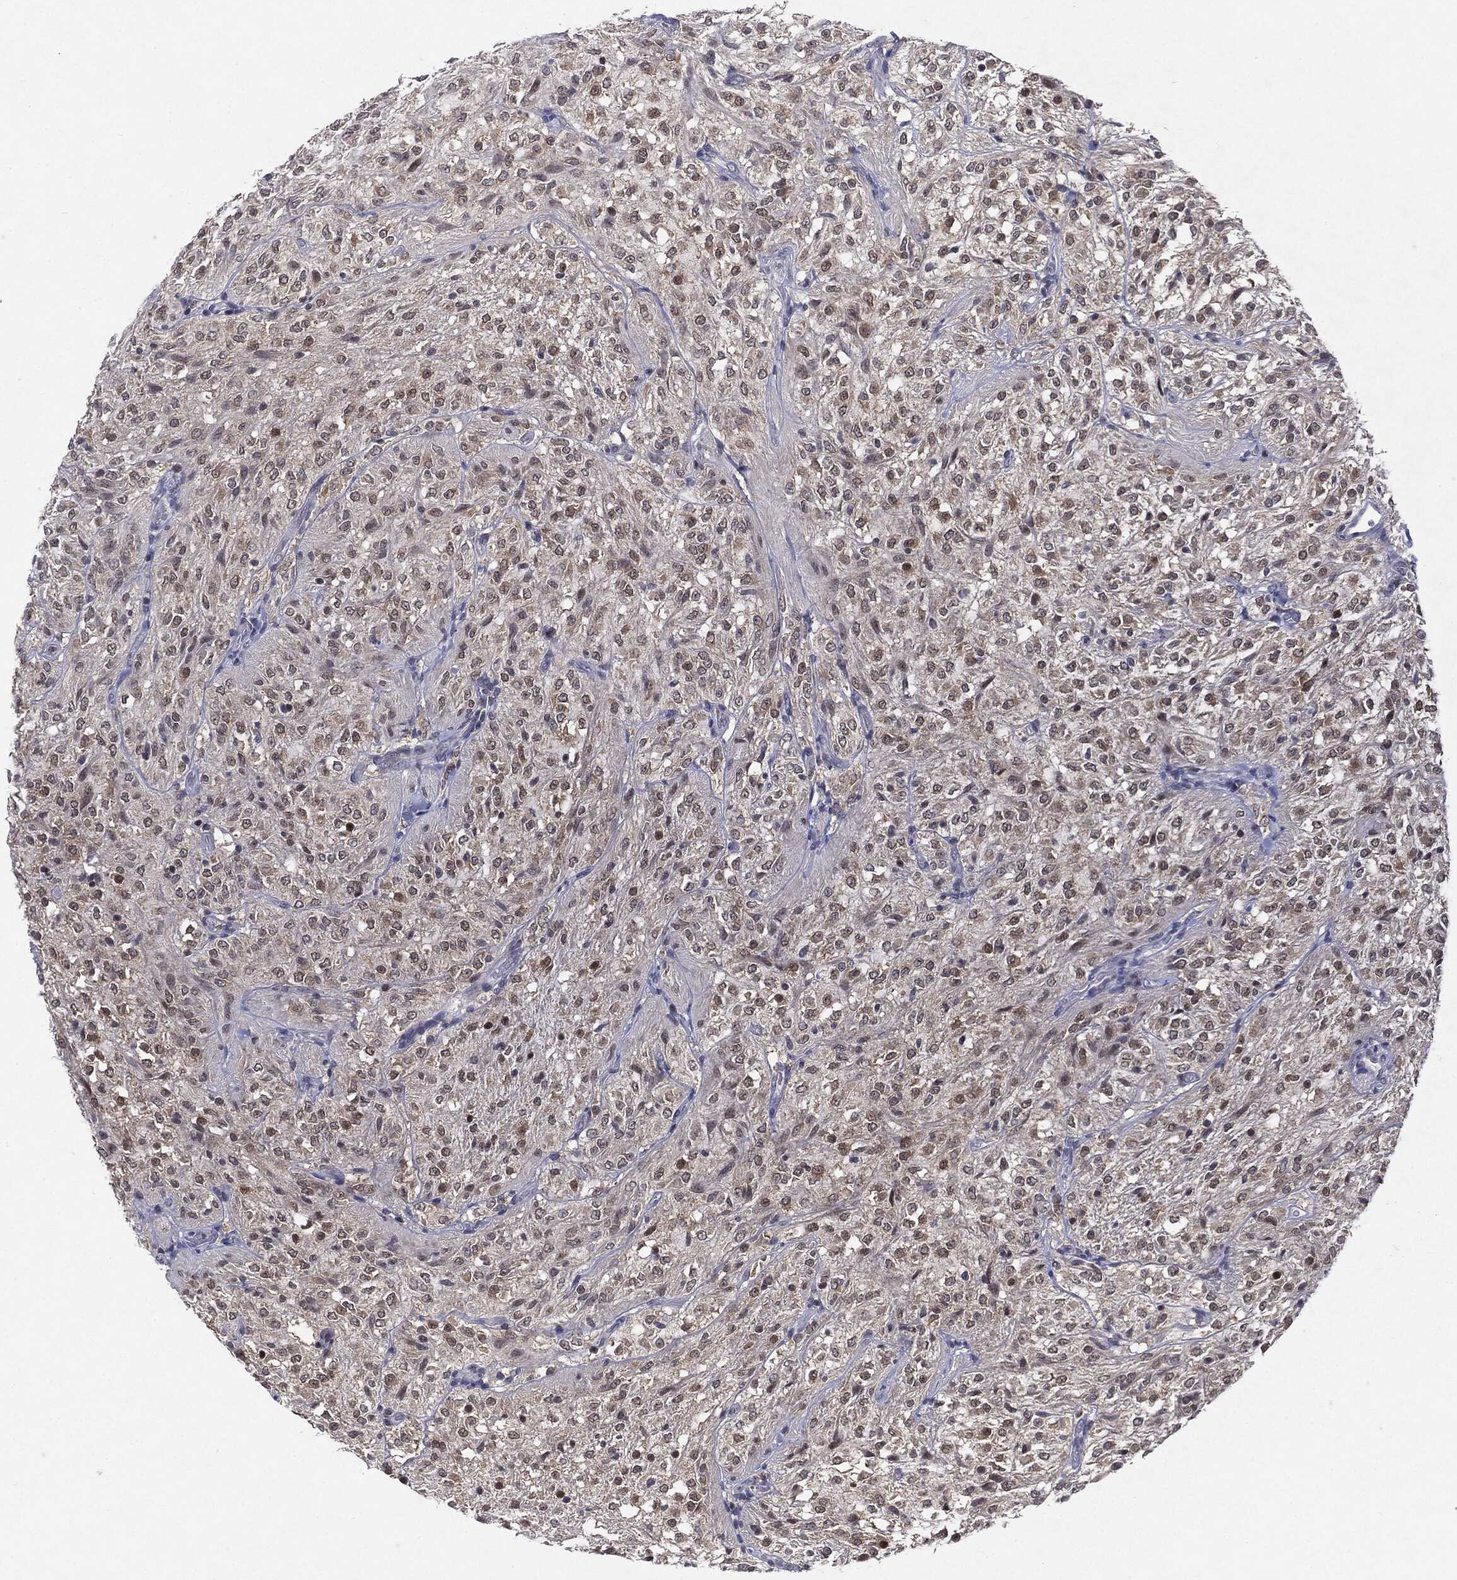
{"staining": {"intensity": "moderate", "quantity": "<25%", "location": "nuclear"}, "tissue": "glioma", "cell_type": "Tumor cells", "image_type": "cancer", "snomed": [{"axis": "morphology", "description": "Glioma, malignant, Low grade"}, {"axis": "topography", "description": "Brain"}], "caption": "Protein analysis of malignant glioma (low-grade) tissue reveals moderate nuclear expression in about <25% of tumor cells.", "gene": "KIF2C", "patient": {"sex": "male", "age": 3}}